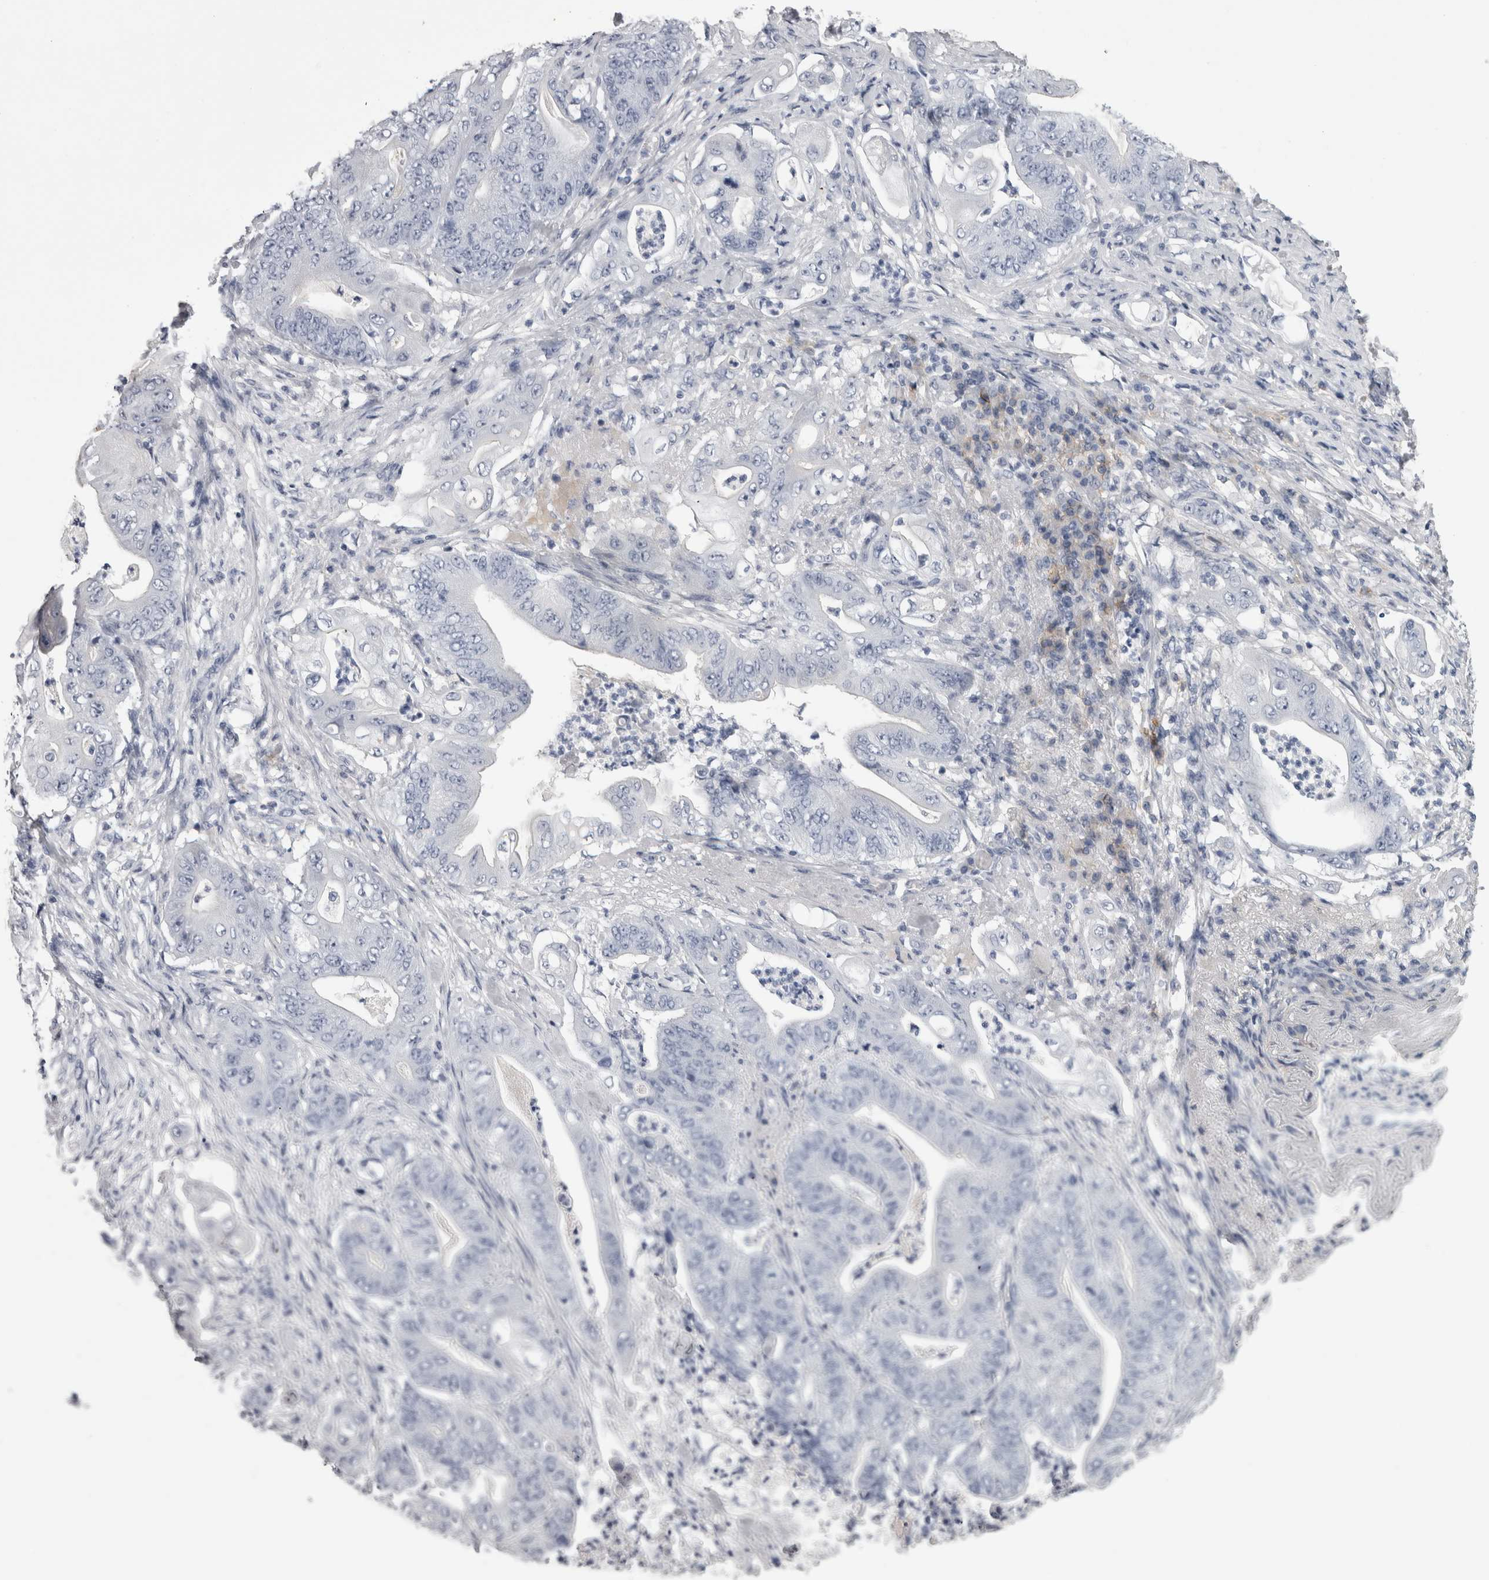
{"staining": {"intensity": "negative", "quantity": "none", "location": "none"}, "tissue": "stomach cancer", "cell_type": "Tumor cells", "image_type": "cancer", "snomed": [{"axis": "morphology", "description": "Adenocarcinoma, NOS"}, {"axis": "topography", "description": "Stomach"}], "caption": "Tumor cells show no significant positivity in stomach cancer (adenocarcinoma).", "gene": "AFMID", "patient": {"sex": "female", "age": 73}}